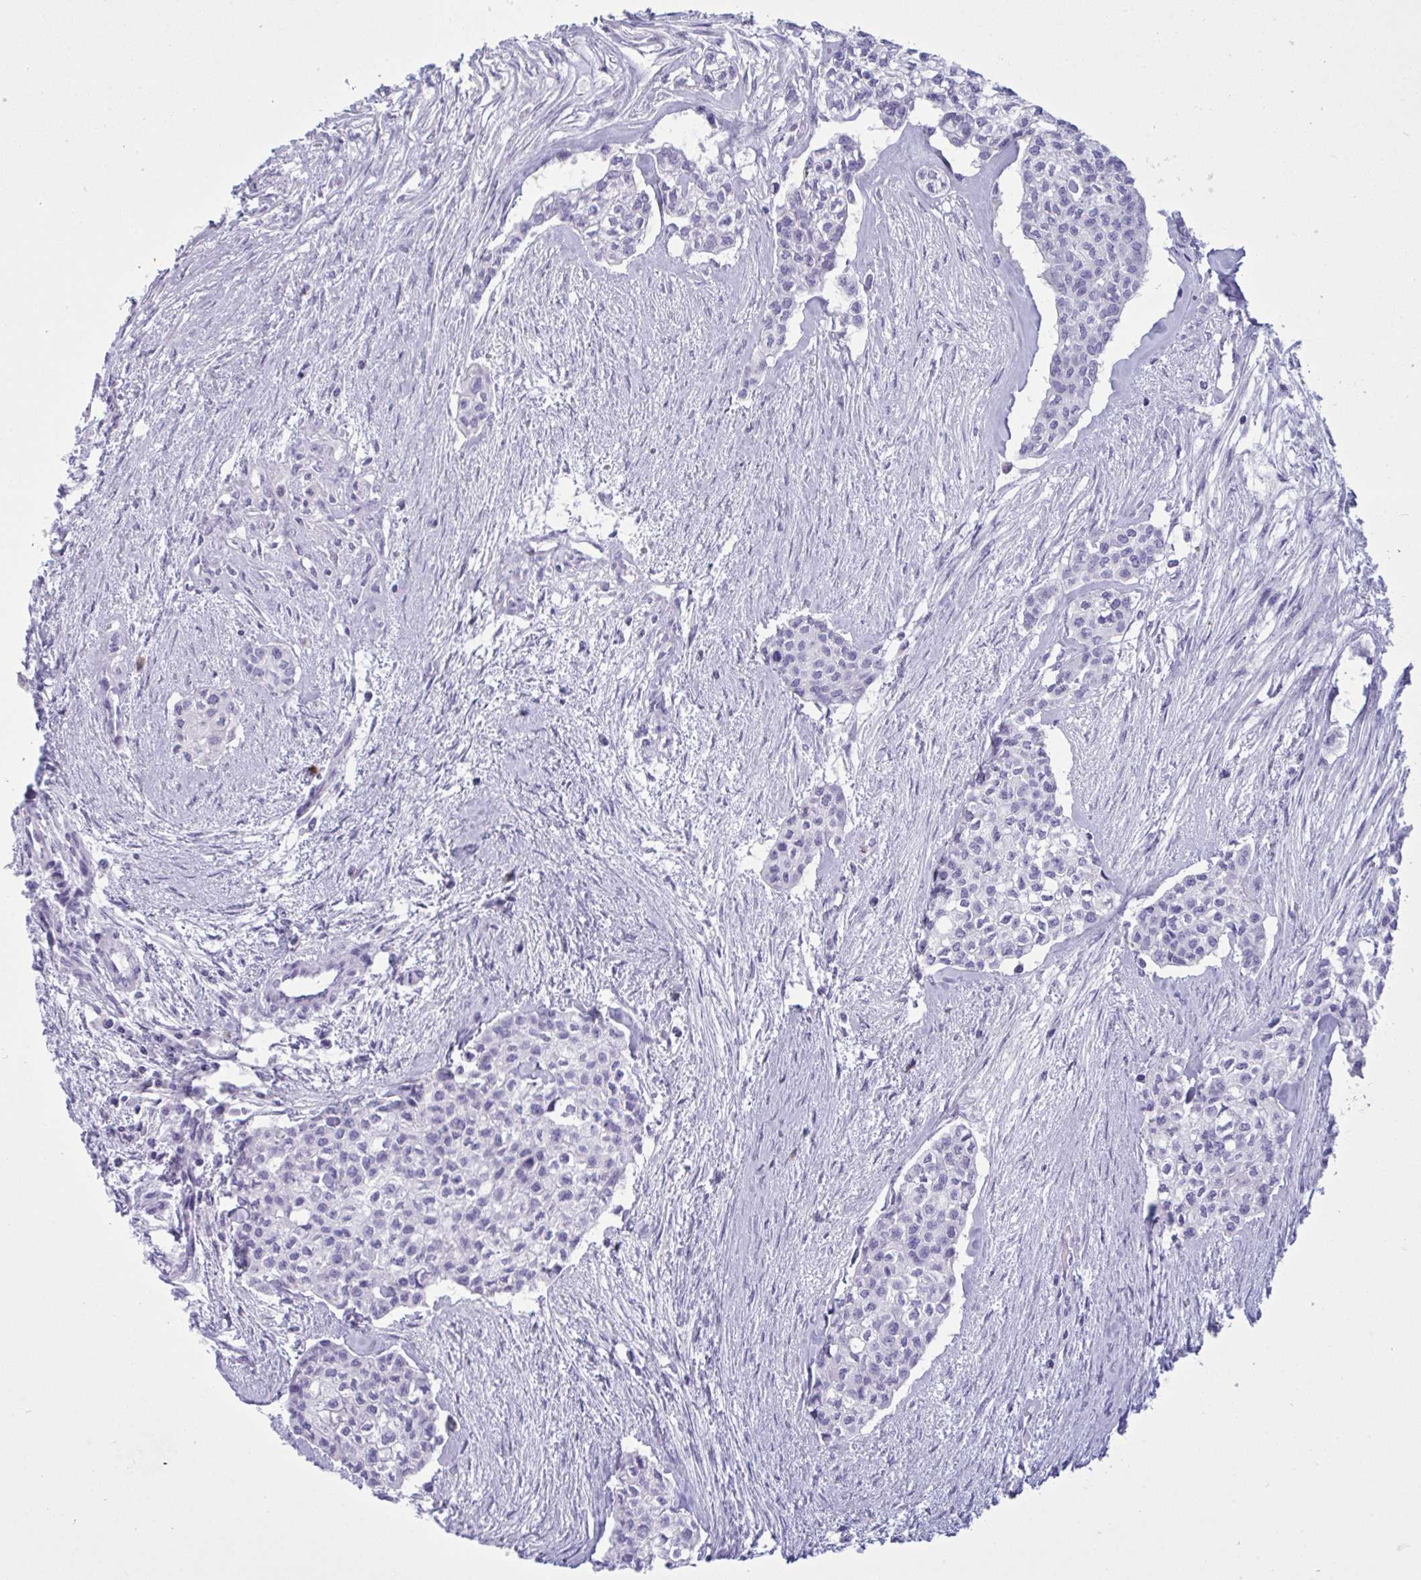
{"staining": {"intensity": "negative", "quantity": "none", "location": "none"}, "tissue": "head and neck cancer", "cell_type": "Tumor cells", "image_type": "cancer", "snomed": [{"axis": "morphology", "description": "Adenocarcinoma, NOS"}, {"axis": "topography", "description": "Head-Neck"}], "caption": "IHC photomicrograph of head and neck cancer stained for a protein (brown), which shows no positivity in tumor cells.", "gene": "ARHGAP42", "patient": {"sex": "male", "age": 81}}